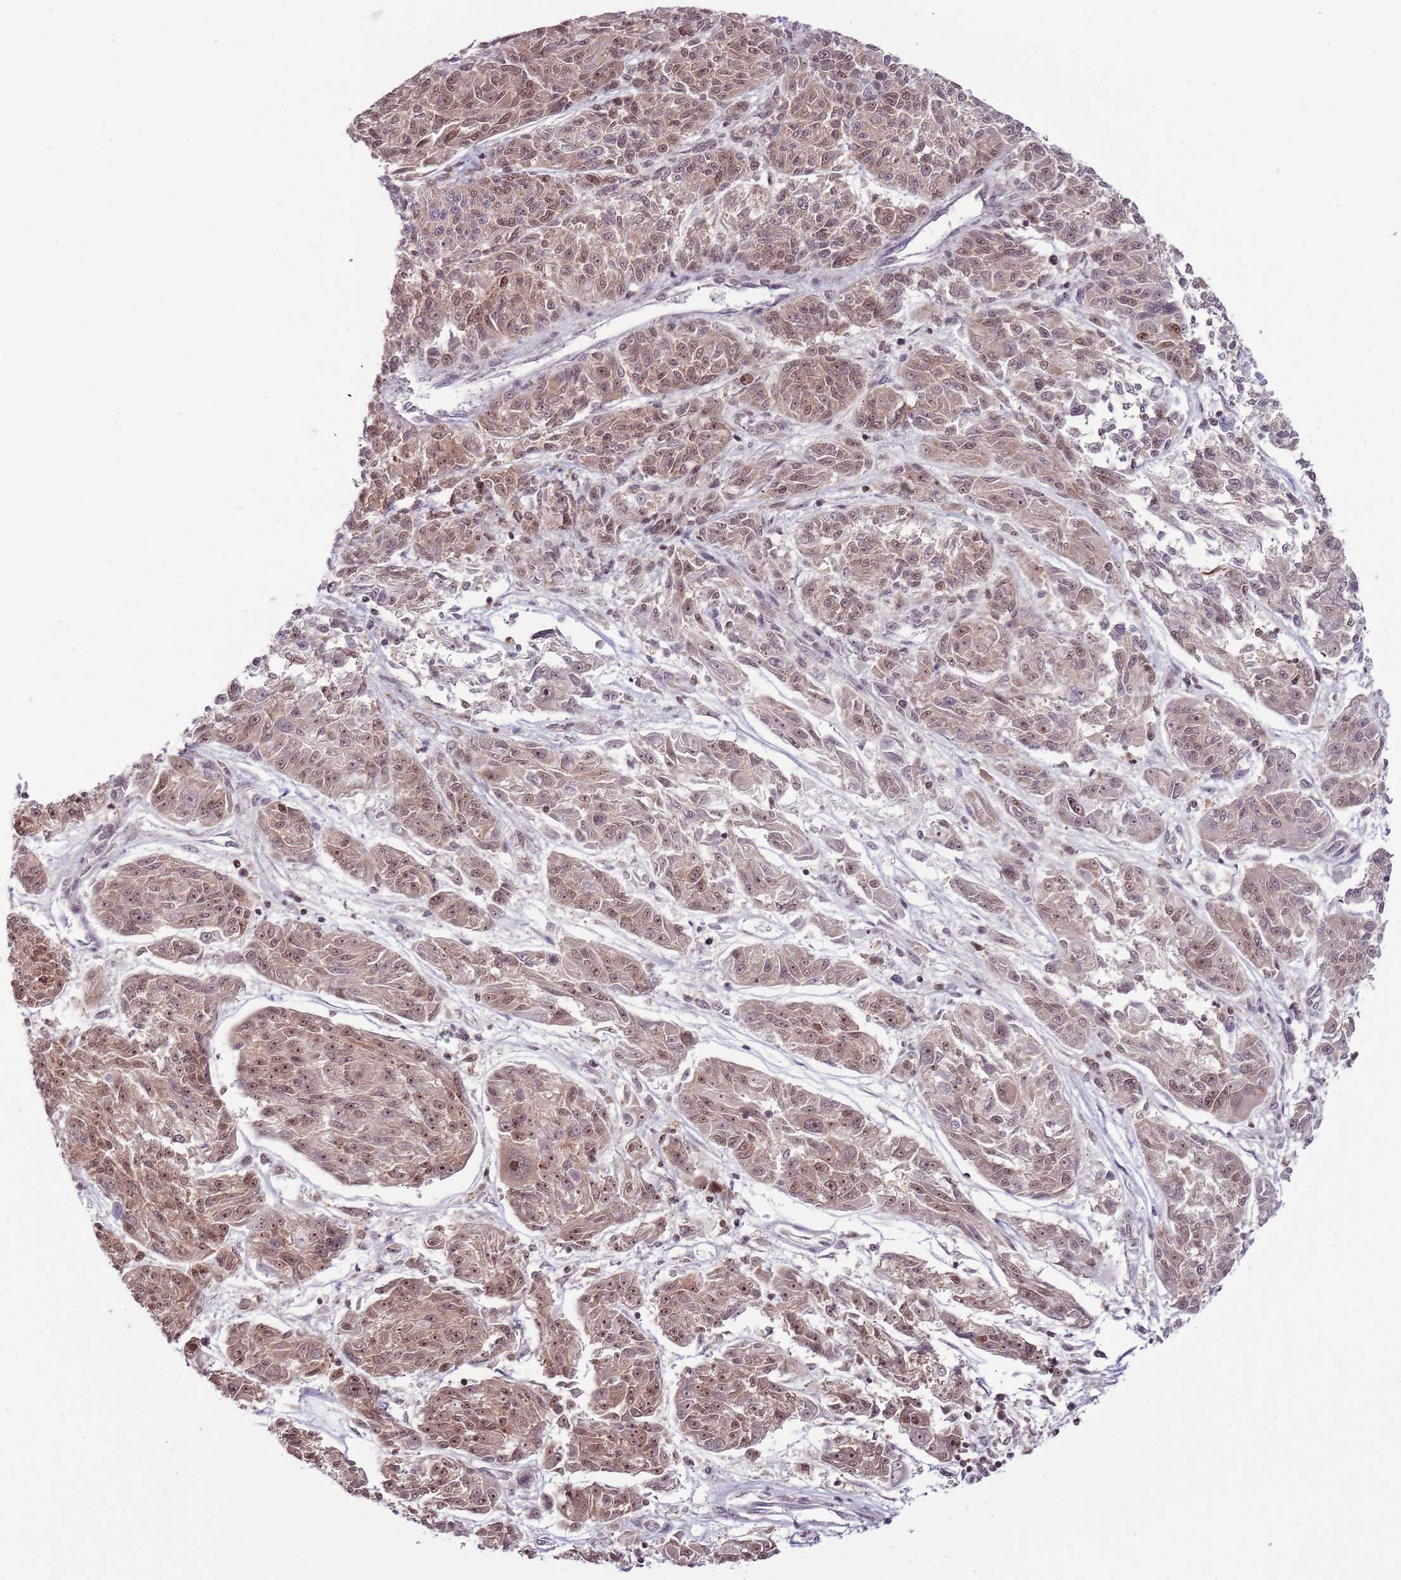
{"staining": {"intensity": "moderate", "quantity": ">75%", "location": "cytoplasmic/membranous,nuclear"}, "tissue": "melanoma", "cell_type": "Tumor cells", "image_type": "cancer", "snomed": [{"axis": "morphology", "description": "Malignant melanoma, NOS"}, {"axis": "topography", "description": "Skin"}], "caption": "A photomicrograph of human malignant melanoma stained for a protein displays moderate cytoplasmic/membranous and nuclear brown staining in tumor cells.", "gene": "SELENOH", "patient": {"sex": "male", "age": 53}}